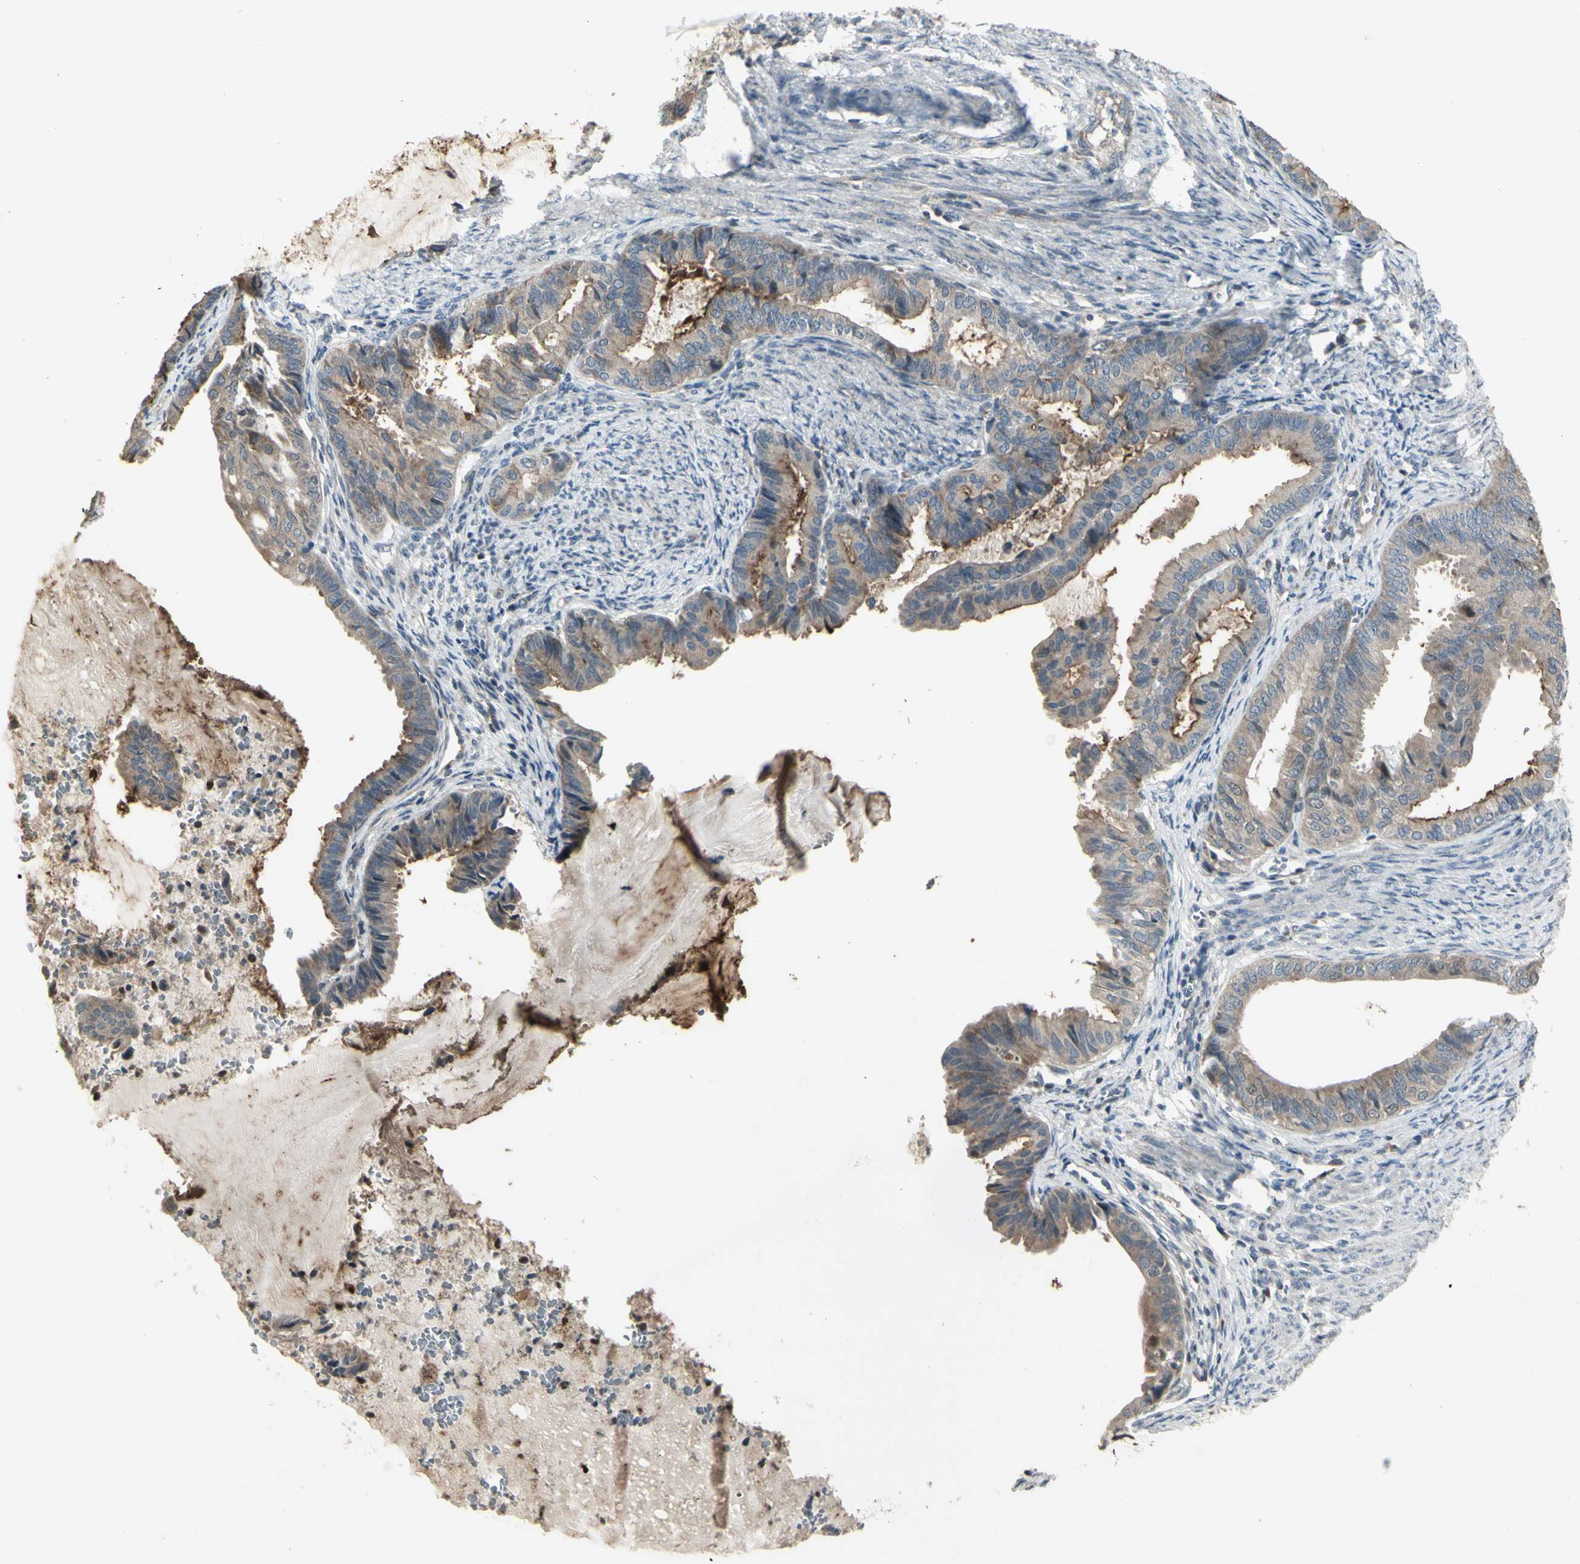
{"staining": {"intensity": "weak", "quantity": ">75%", "location": "cytoplasmic/membranous"}, "tissue": "endometrial cancer", "cell_type": "Tumor cells", "image_type": "cancer", "snomed": [{"axis": "morphology", "description": "Adenocarcinoma, NOS"}, {"axis": "topography", "description": "Endometrium"}], "caption": "A brown stain highlights weak cytoplasmic/membranous positivity of a protein in endometrial adenocarcinoma tumor cells. The staining was performed using DAB, with brown indicating positive protein expression. Nuclei are stained blue with hematoxylin.", "gene": "OSTM1", "patient": {"sex": "female", "age": 86}}